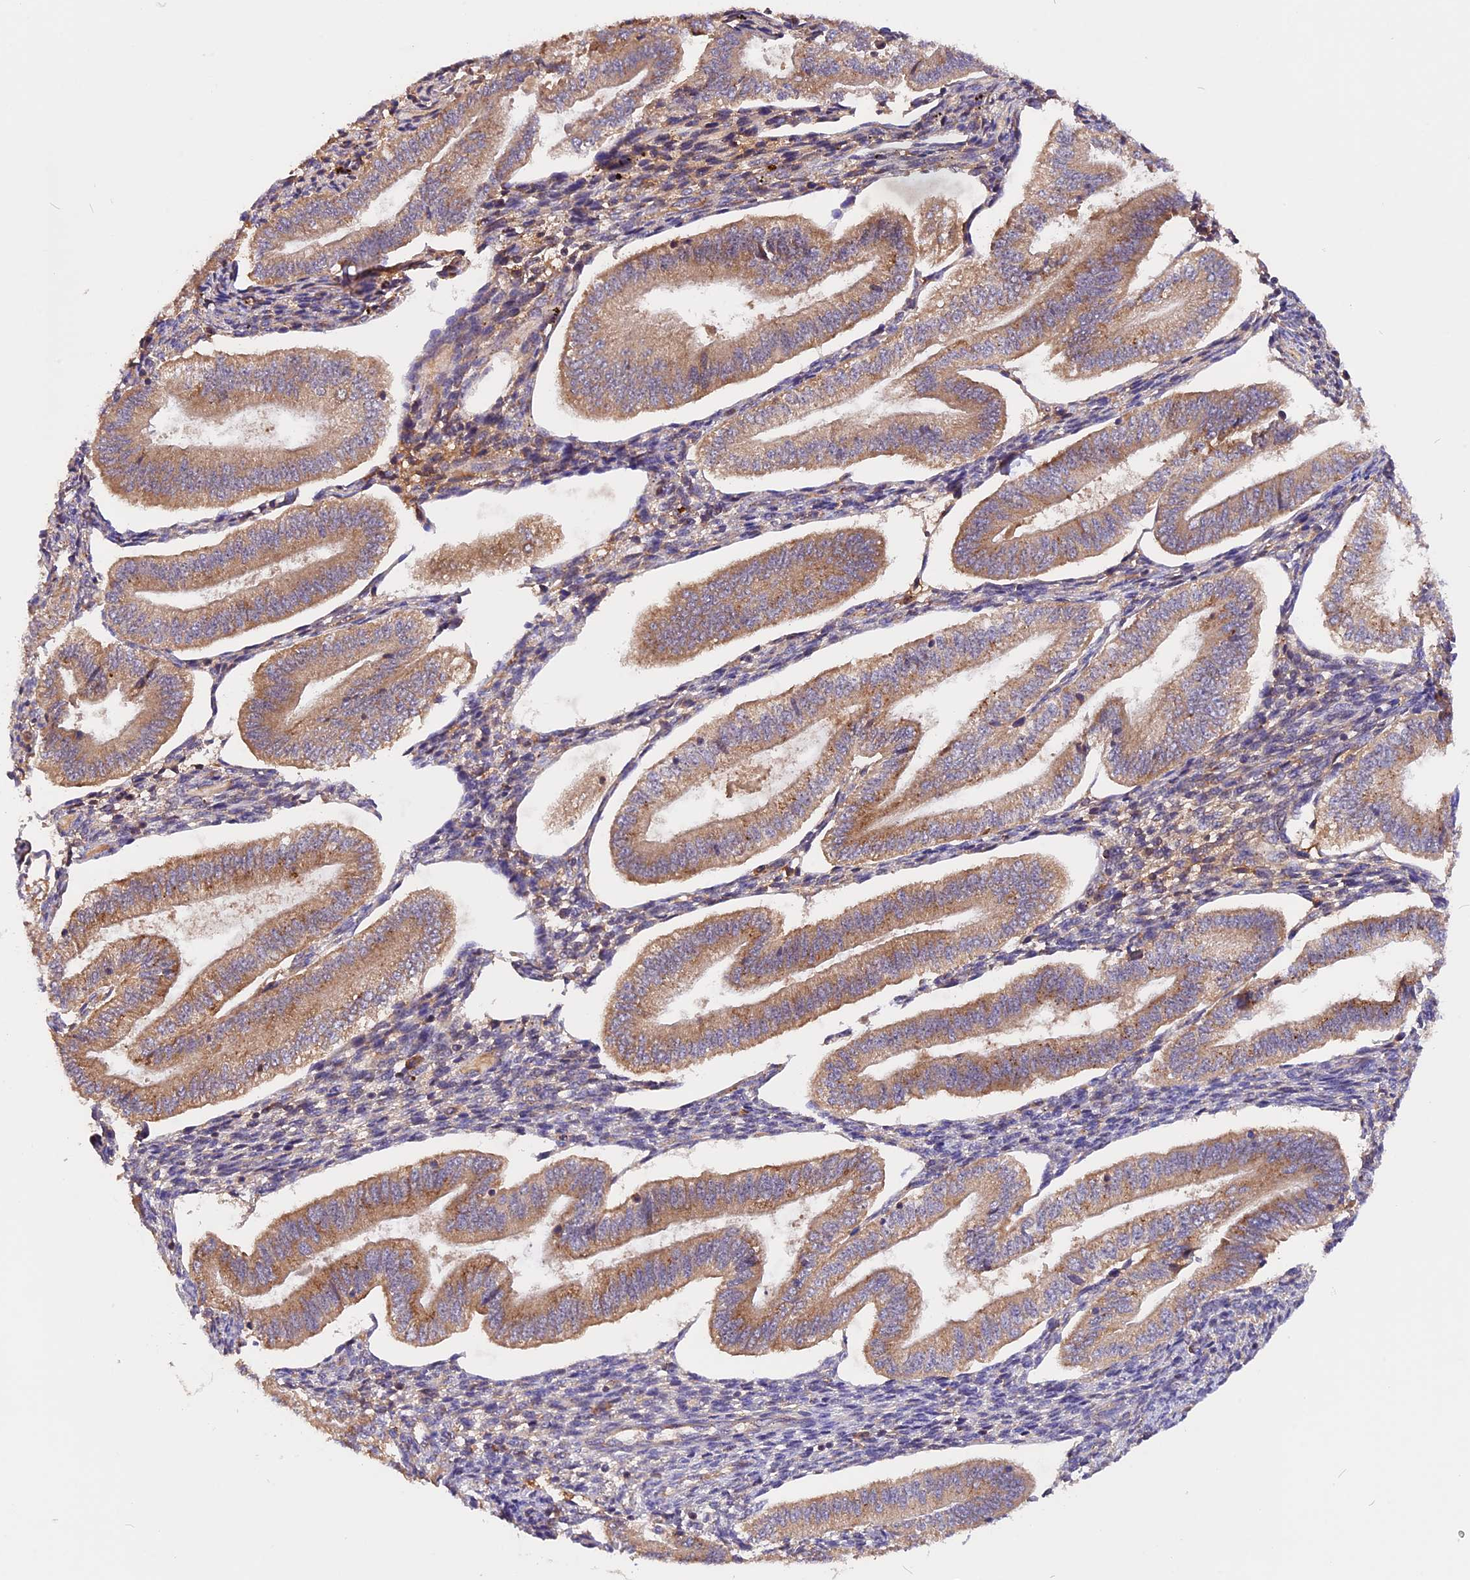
{"staining": {"intensity": "weak", "quantity": "25%-75%", "location": "cytoplasmic/membranous"}, "tissue": "endometrium", "cell_type": "Cells in endometrial stroma", "image_type": "normal", "snomed": [{"axis": "morphology", "description": "Normal tissue, NOS"}, {"axis": "topography", "description": "Endometrium"}], "caption": "This micrograph exhibits benign endometrium stained with immunohistochemistry (IHC) to label a protein in brown. The cytoplasmic/membranous of cells in endometrial stroma show weak positivity for the protein. Nuclei are counter-stained blue.", "gene": "MARK4", "patient": {"sex": "female", "age": 34}}